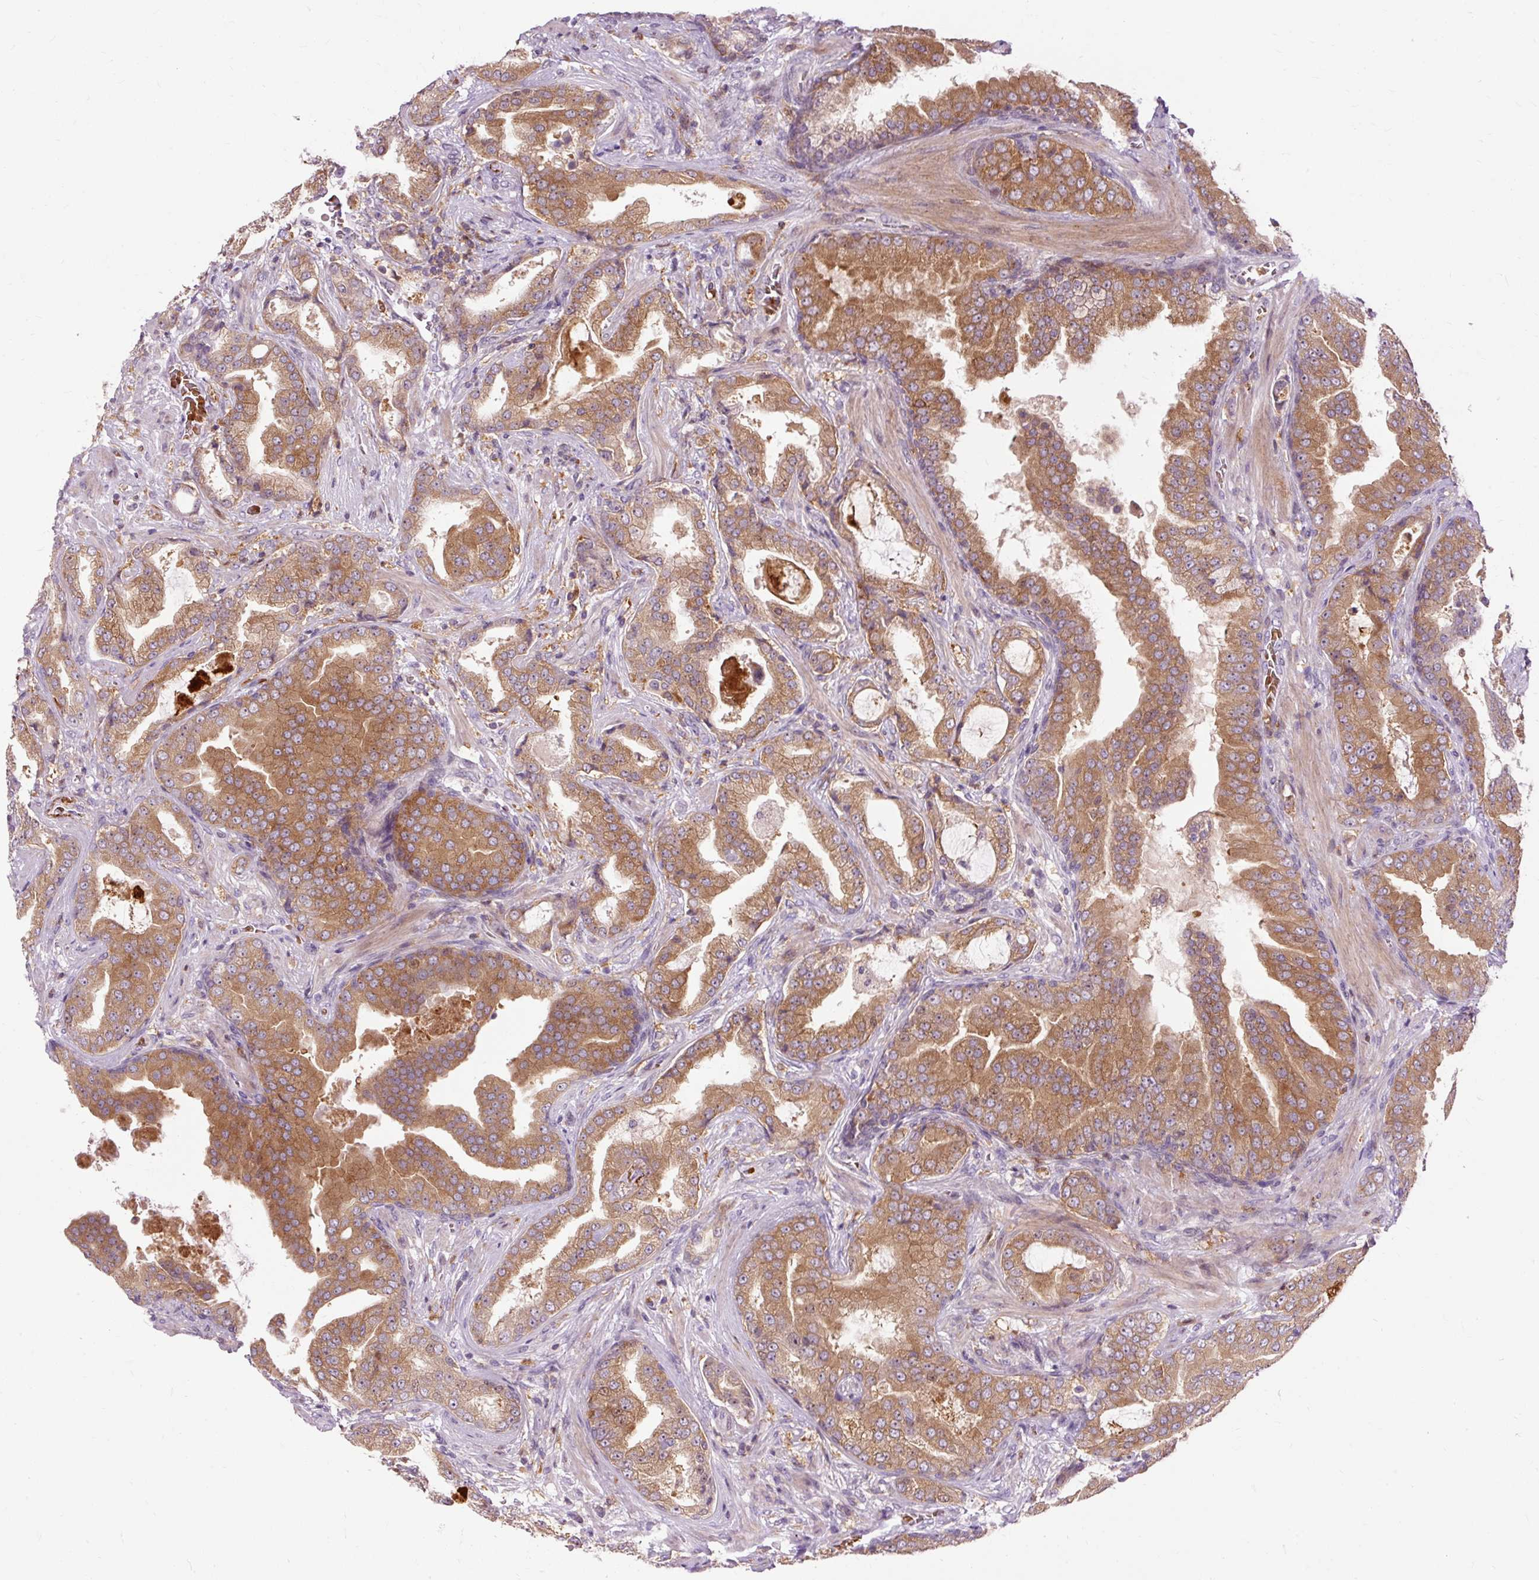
{"staining": {"intensity": "moderate", "quantity": ">75%", "location": "cytoplasmic/membranous"}, "tissue": "prostate cancer", "cell_type": "Tumor cells", "image_type": "cancer", "snomed": [{"axis": "morphology", "description": "Adenocarcinoma, High grade"}, {"axis": "topography", "description": "Prostate"}], "caption": "A brown stain labels moderate cytoplasmic/membranous positivity of a protein in human prostate cancer (adenocarcinoma (high-grade)) tumor cells. (Brightfield microscopy of DAB IHC at high magnification).", "gene": "CEBPZ", "patient": {"sex": "male", "age": 68}}